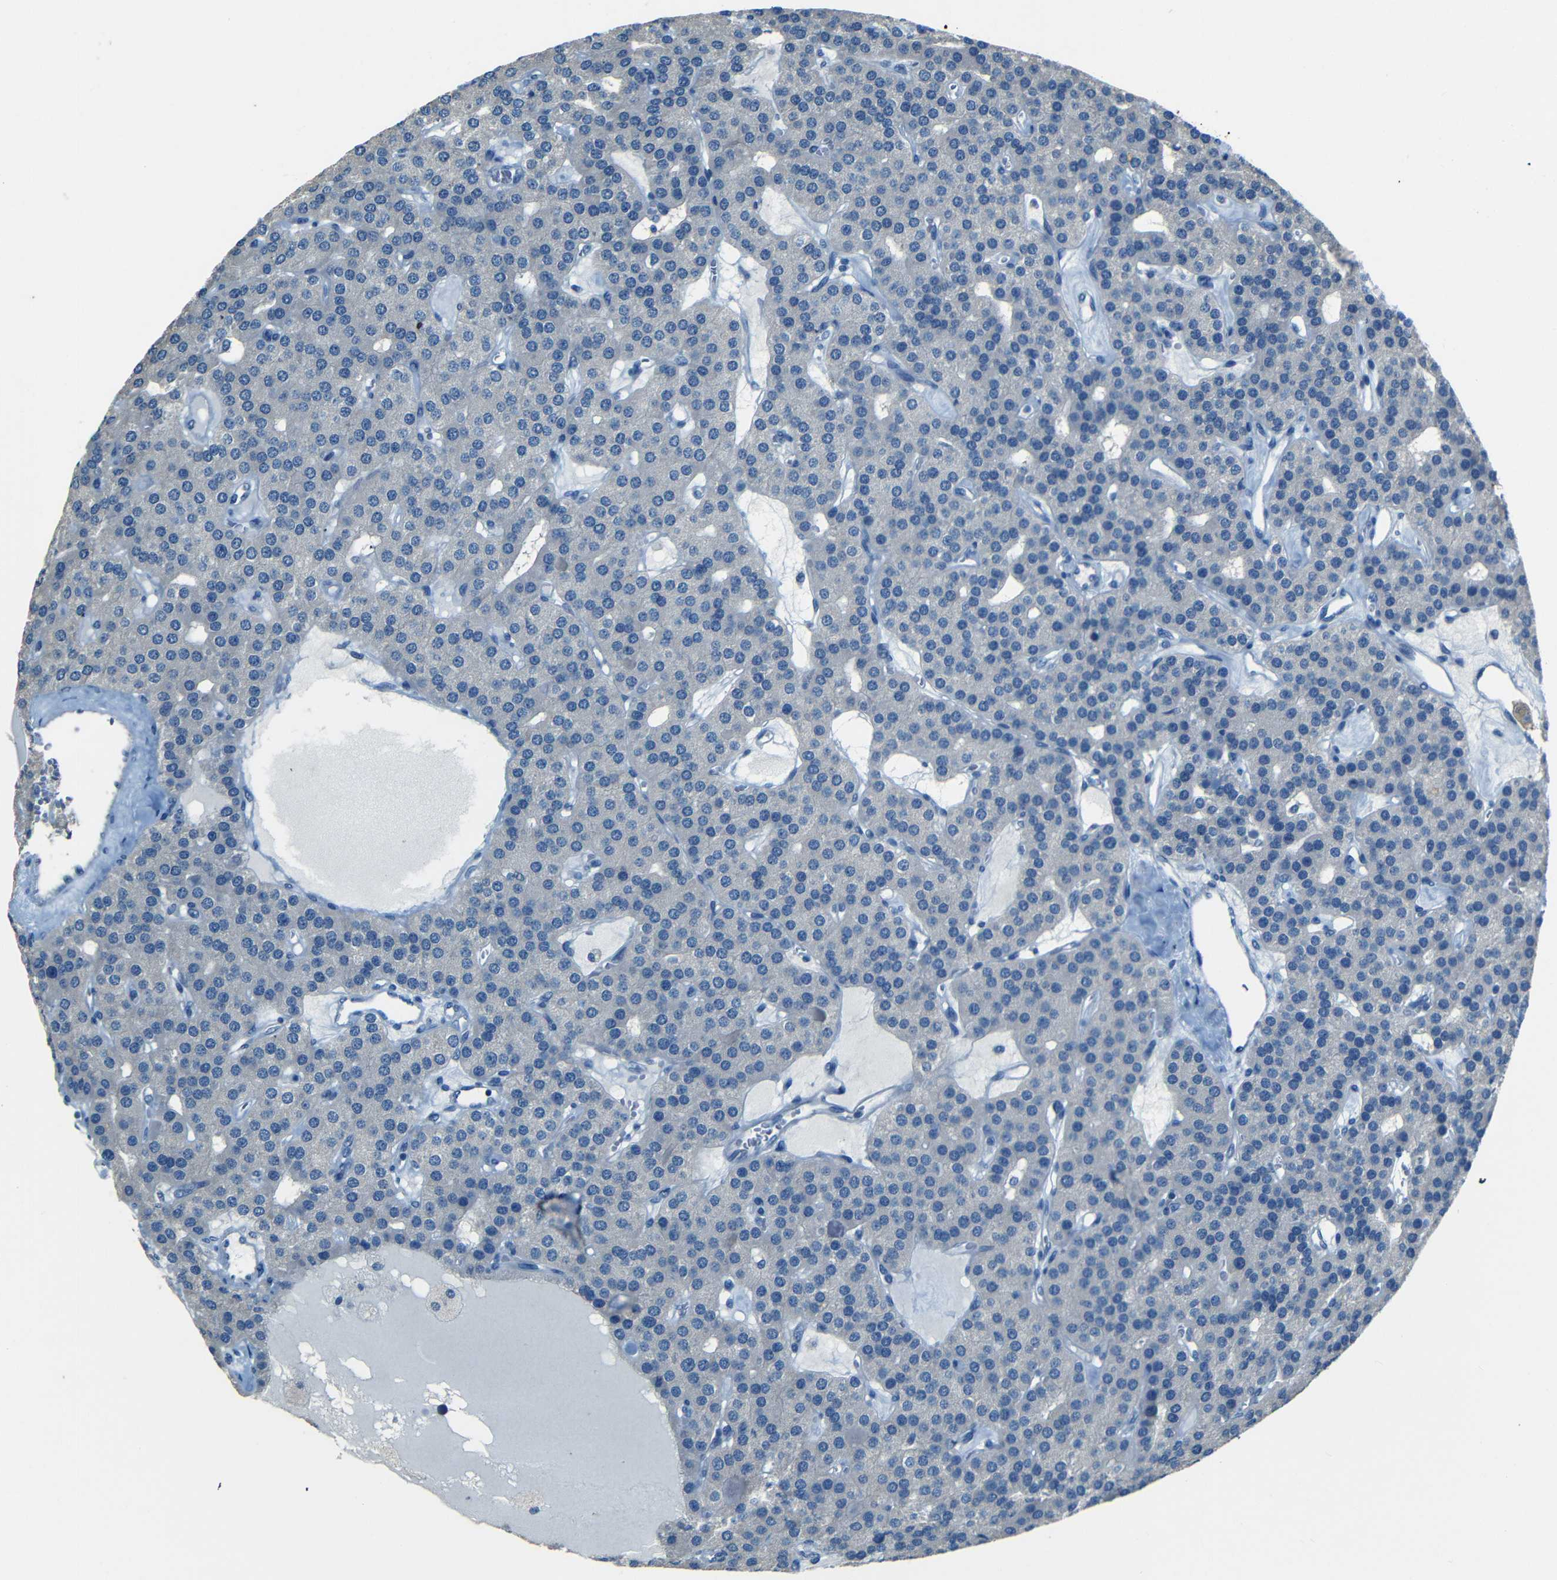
{"staining": {"intensity": "negative", "quantity": "none", "location": "none"}, "tissue": "parathyroid gland", "cell_type": "Glandular cells", "image_type": "normal", "snomed": [{"axis": "morphology", "description": "Normal tissue, NOS"}, {"axis": "morphology", "description": "Adenoma, NOS"}, {"axis": "topography", "description": "Parathyroid gland"}], "caption": "High magnification brightfield microscopy of normal parathyroid gland stained with DAB (3,3'-diaminobenzidine) (brown) and counterstained with hematoxylin (blue): glandular cells show no significant staining. (IHC, brightfield microscopy, high magnification).", "gene": "ZMAT1", "patient": {"sex": "female", "age": 86}}